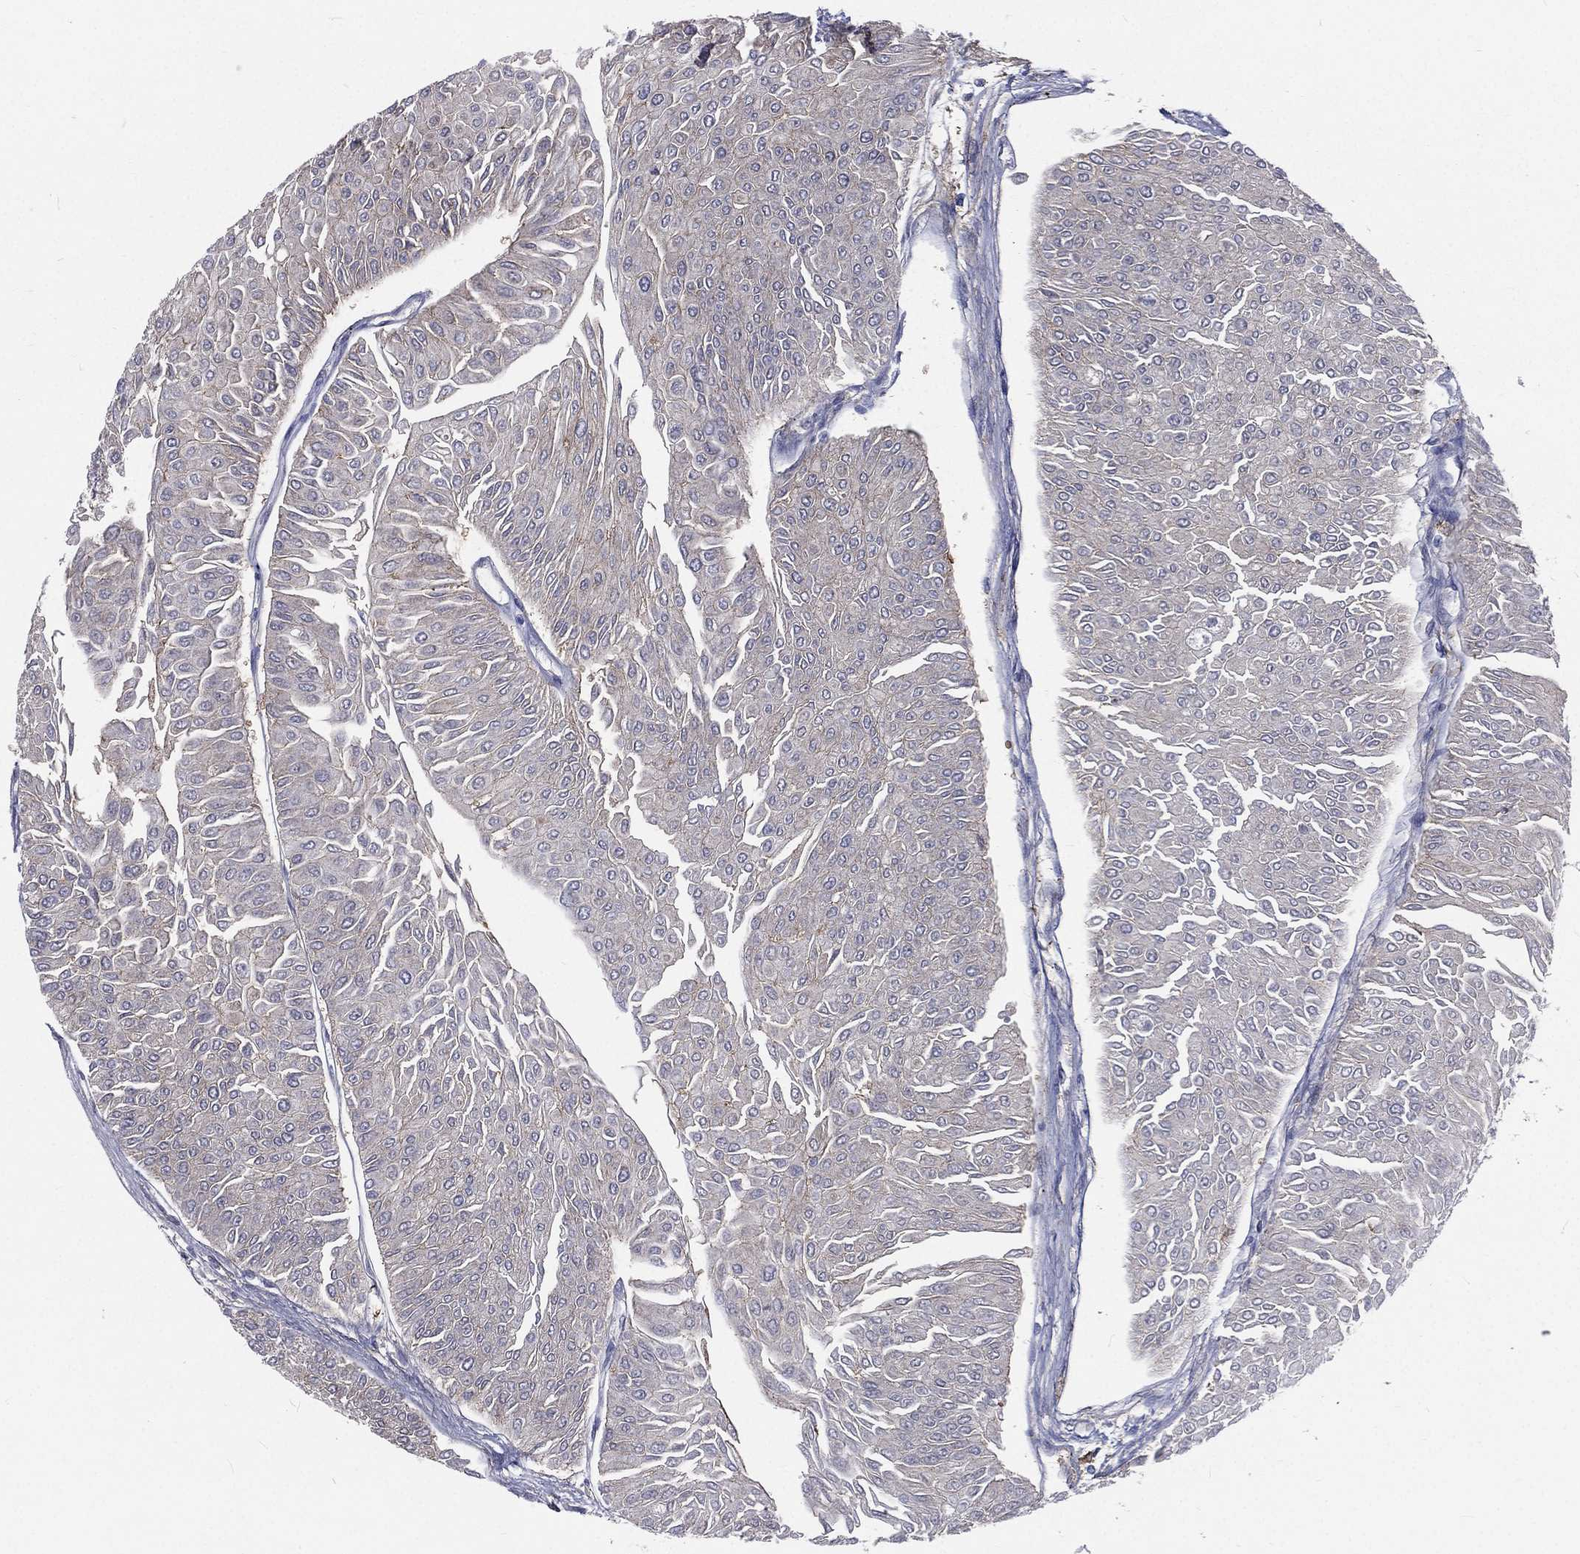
{"staining": {"intensity": "negative", "quantity": "none", "location": "none"}, "tissue": "urothelial cancer", "cell_type": "Tumor cells", "image_type": "cancer", "snomed": [{"axis": "morphology", "description": "Urothelial carcinoma, Low grade"}, {"axis": "topography", "description": "Urinary bladder"}], "caption": "Photomicrograph shows no significant protein positivity in tumor cells of urothelial cancer.", "gene": "BASP1", "patient": {"sex": "male", "age": 67}}